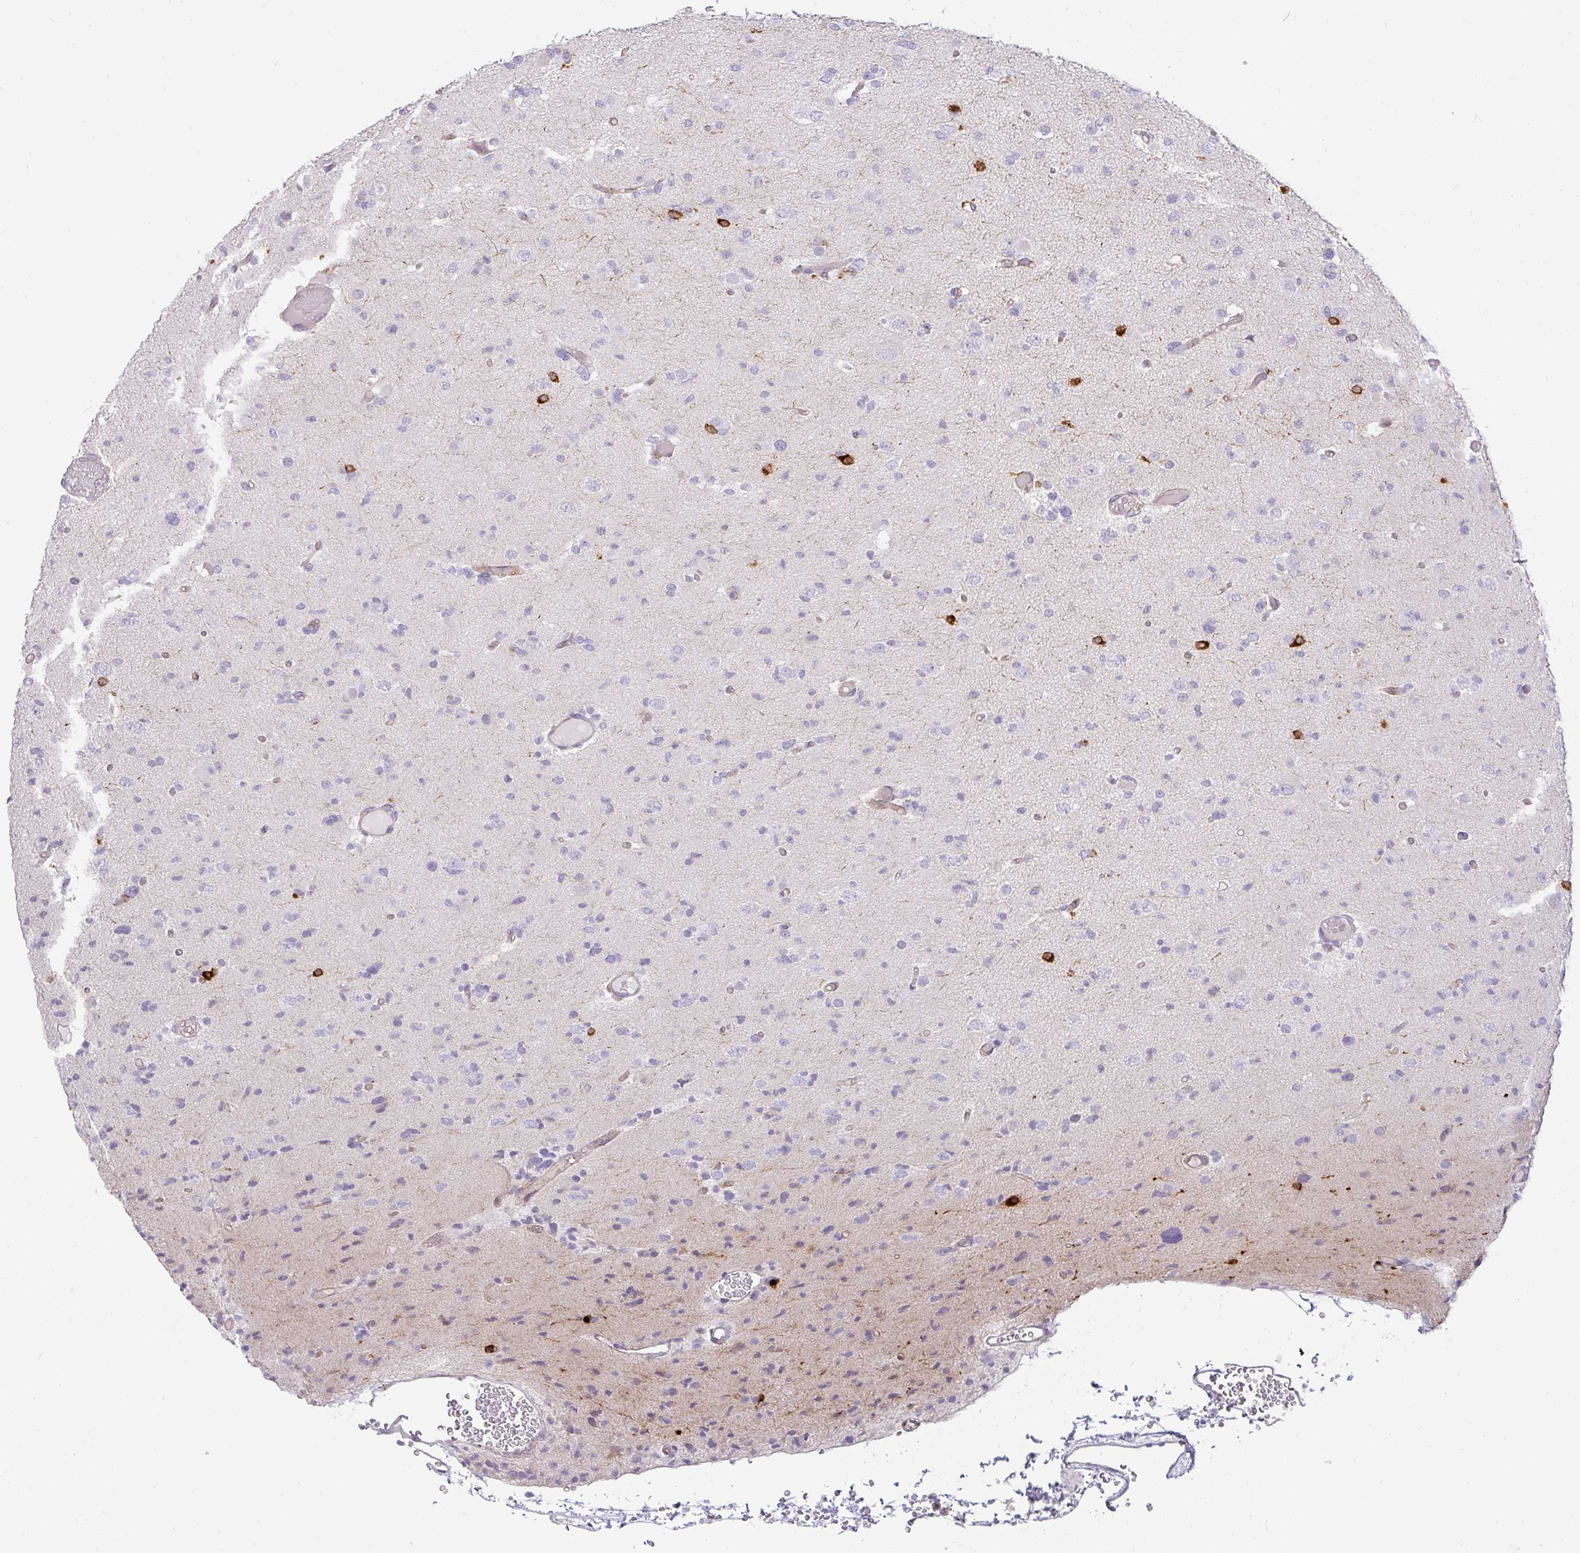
{"staining": {"intensity": "negative", "quantity": "none", "location": "none"}, "tissue": "glioma", "cell_type": "Tumor cells", "image_type": "cancer", "snomed": [{"axis": "morphology", "description": "Glioma, malignant, Low grade"}, {"axis": "topography", "description": "Brain"}], "caption": "Human malignant glioma (low-grade) stained for a protein using immunohistochemistry (IHC) shows no positivity in tumor cells.", "gene": "LIPE", "patient": {"sex": "female", "age": 22}}